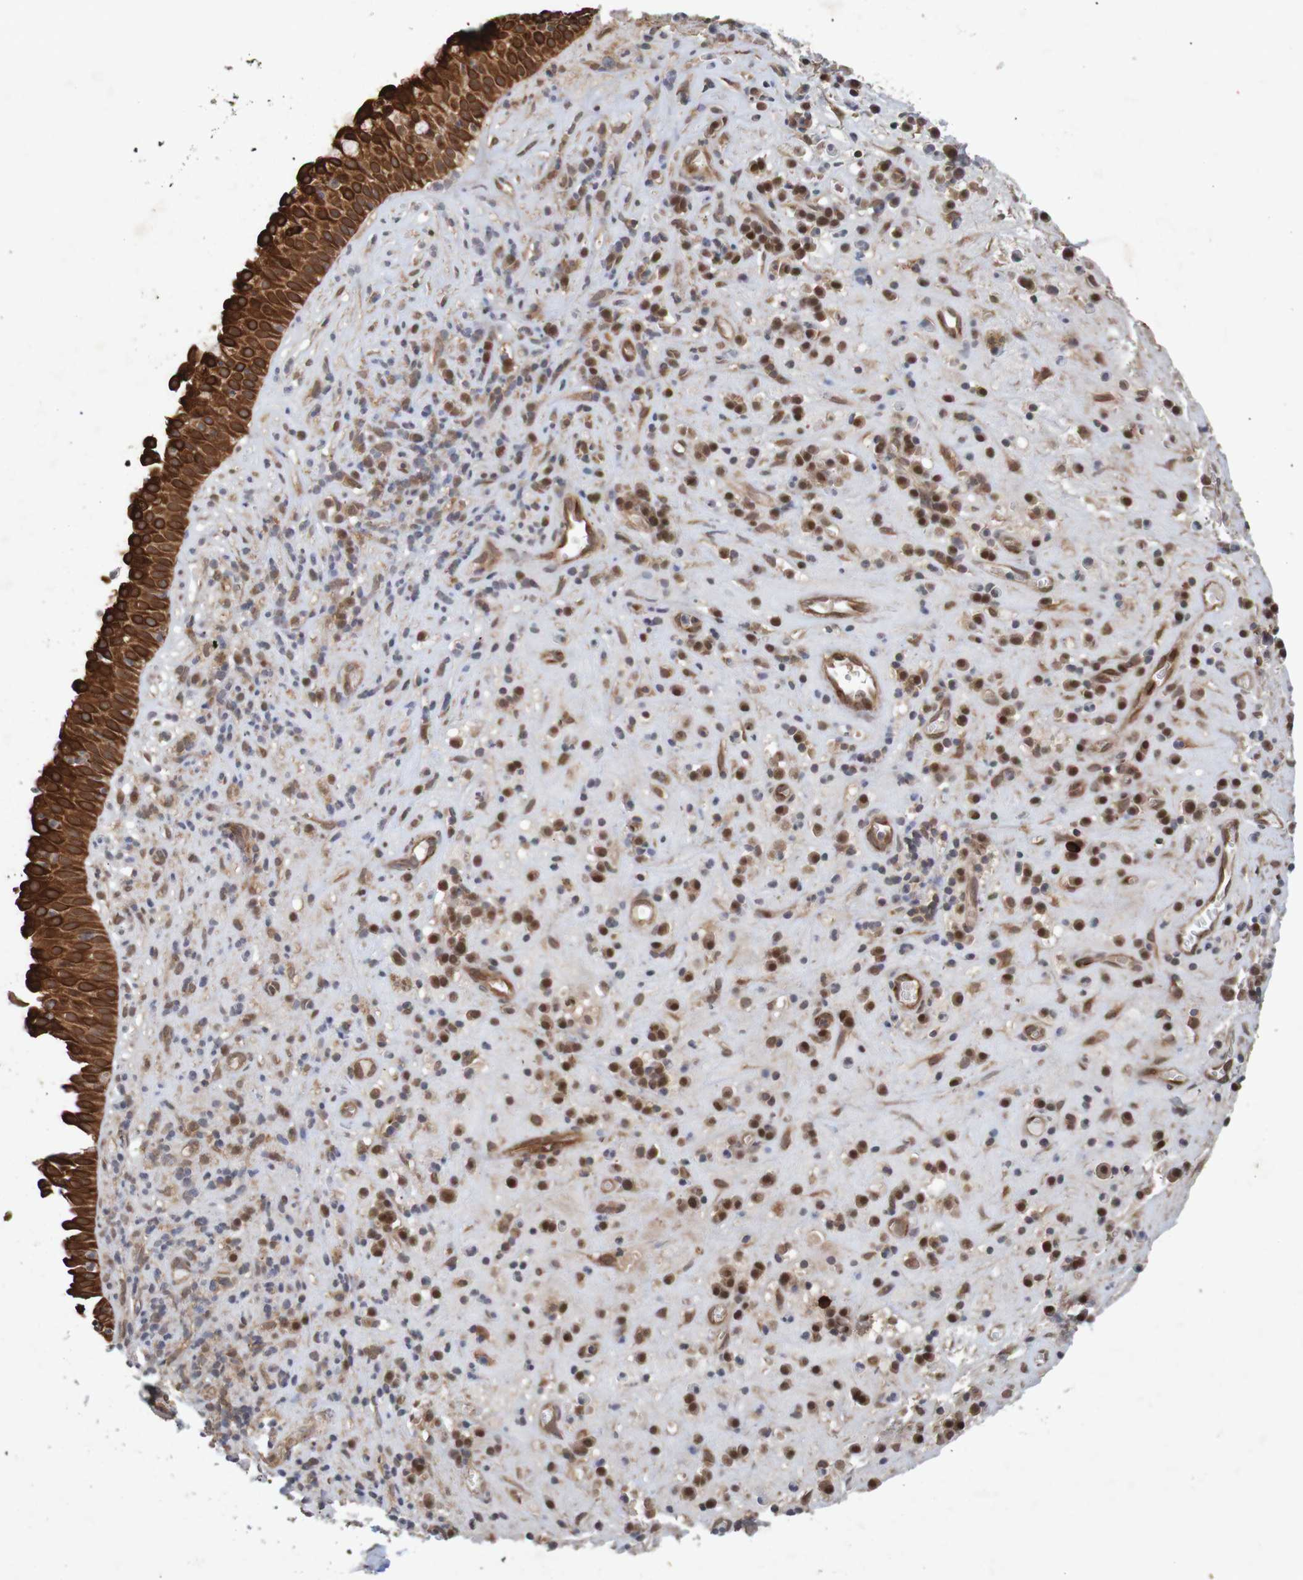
{"staining": {"intensity": "strong", "quantity": ">75%", "location": "cytoplasmic/membranous"}, "tissue": "nasopharynx", "cell_type": "Respiratory epithelial cells", "image_type": "normal", "snomed": [{"axis": "morphology", "description": "Normal tissue, NOS"}, {"axis": "topography", "description": "Nasopharynx"}], "caption": "Immunohistochemical staining of benign nasopharynx displays >75% levels of strong cytoplasmic/membranous protein staining in about >75% of respiratory epithelial cells.", "gene": "ARHGEF11", "patient": {"sex": "female", "age": 51}}